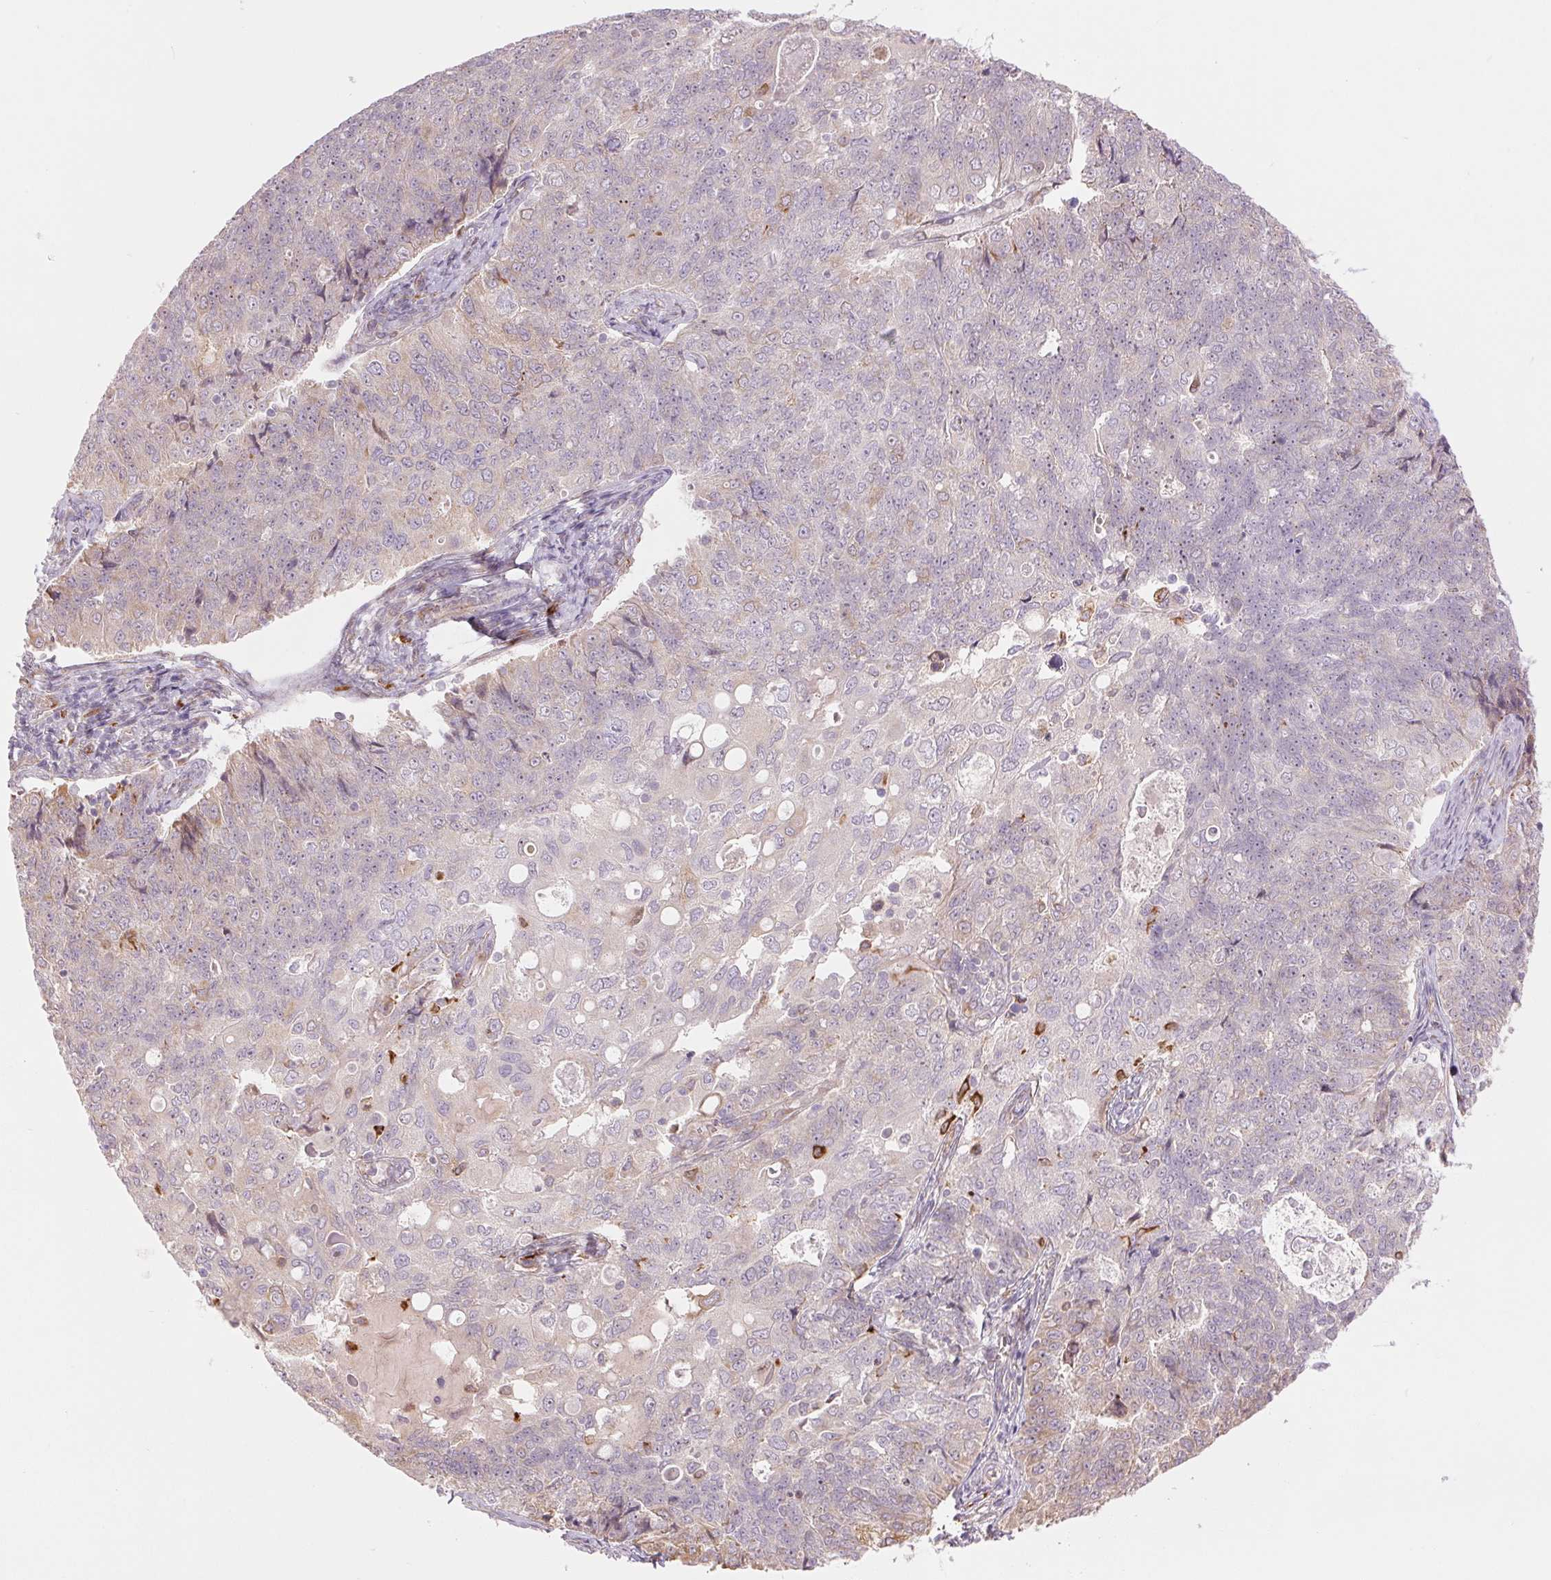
{"staining": {"intensity": "negative", "quantity": "none", "location": "none"}, "tissue": "endometrial cancer", "cell_type": "Tumor cells", "image_type": "cancer", "snomed": [{"axis": "morphology", "description": "Adenocarcinoma, NOS"}, {"axis": "topography", "description": "Endometrium"}], "caption": "The histopathology image exhibits no staining of tumor cells in endometrial adenocarcinoma.", "gene": "METTL17", "patient": {"sex": "female", "age": 43}}